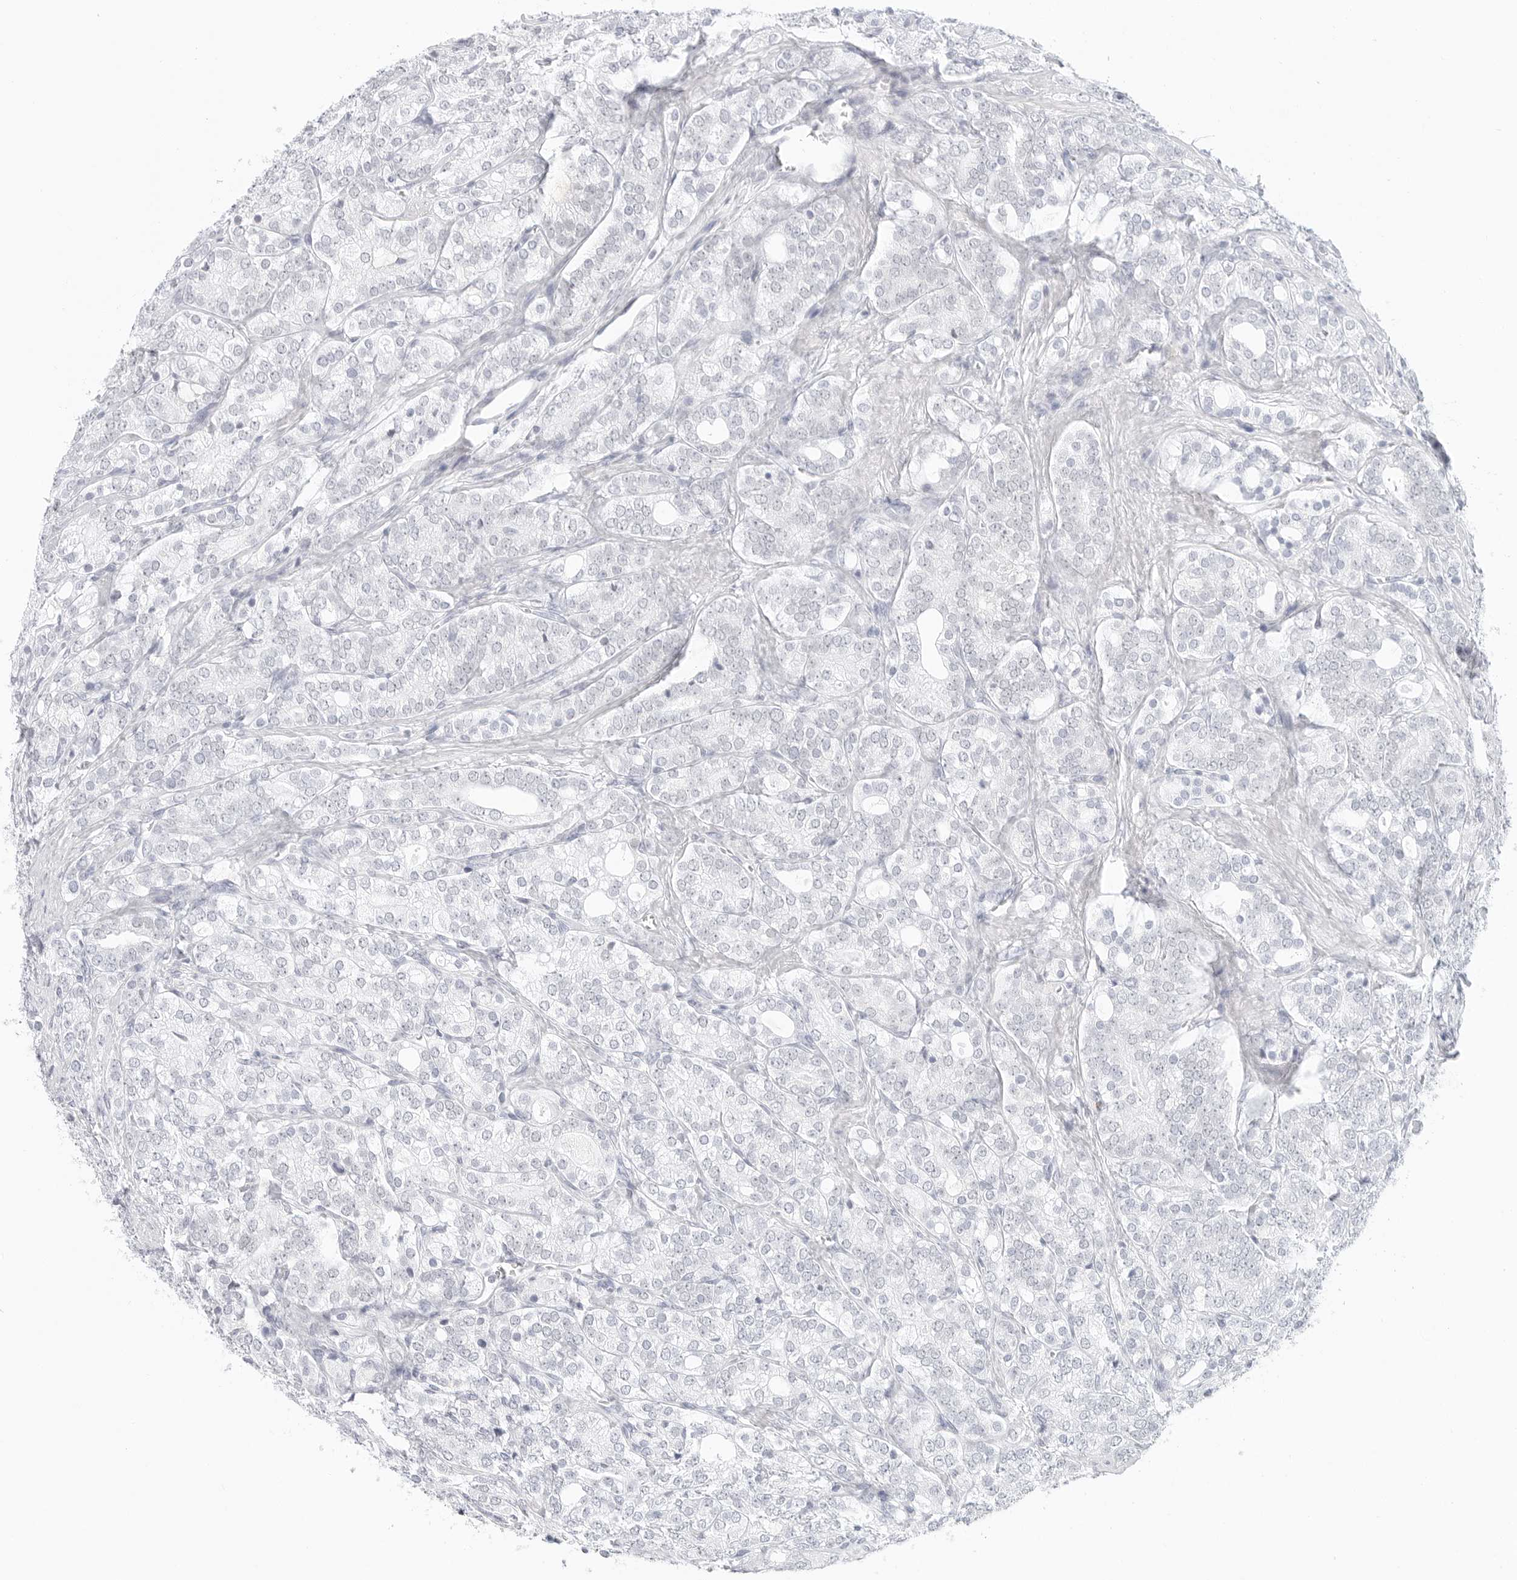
{"staining": {"intensity": "negative", "quantity": "none", "location": "none"}, "tissue": "prostate cancer", "cell_type": "Tumor cells", "image_type": "cancer", "snomed": [{"axis": "morphology", "description": "Adenocarcinoma, High grade"}, {"axis": "topography", "description": "Prostate"}], "caption": "Prostate adenocarcinoma (high-grade) was stained to show a protein in brown. There is no significant staining in tumor cells.", "gene": "TSEN2", "patient": {"sex": "male", "age": 57}}